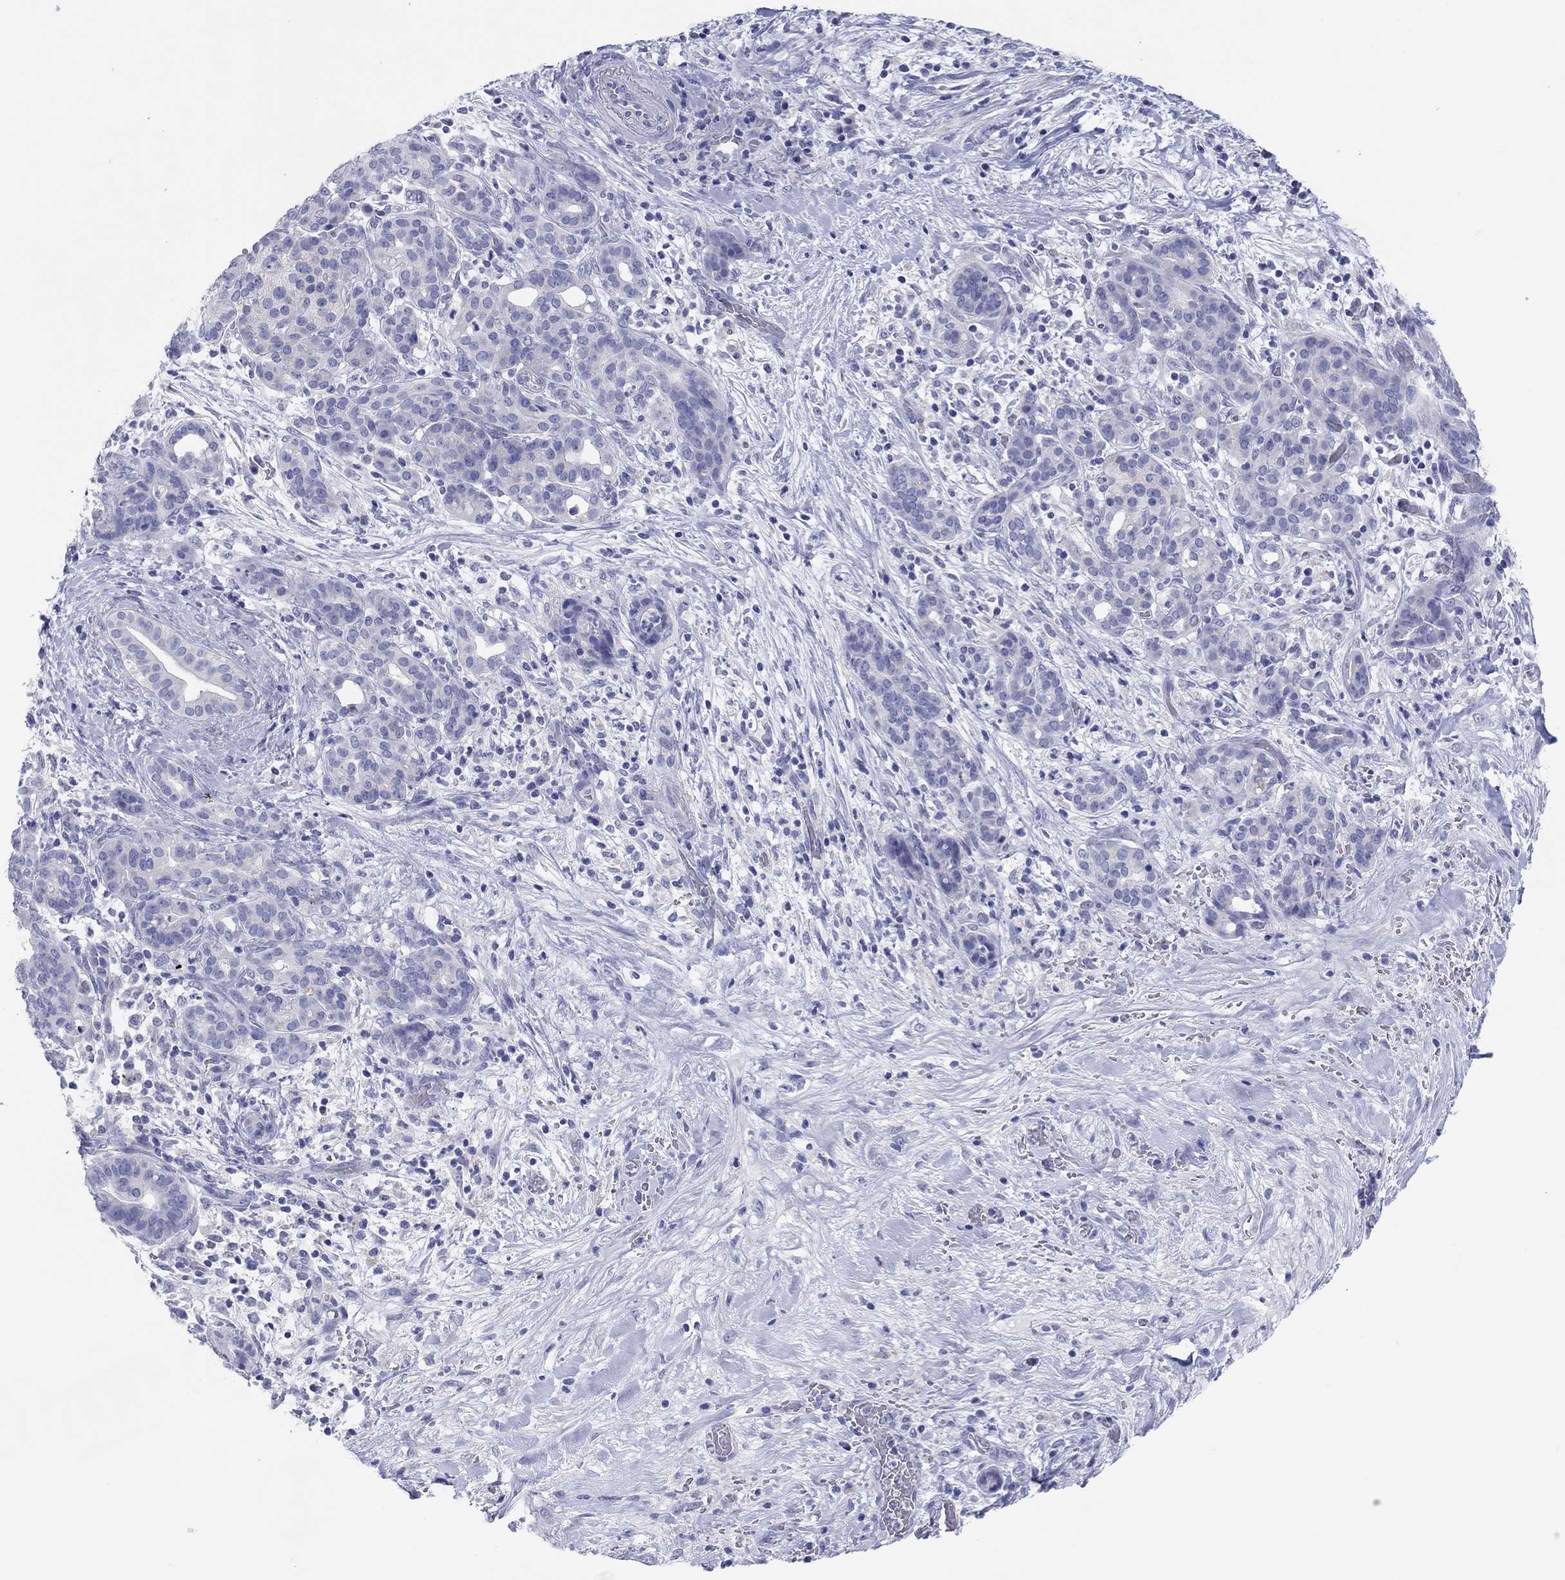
{"staining": {"intensity": "negative", "quantity": "none", "location": "none"}, "tissue": "pancreatic cancer", "cell_type": "Tumor cells", "image_type": "cancer", "snomed": [{"axis": "morphology", "description": "Adenocarcinoma, NOS"}, {"axis": "topography", "description": "Pancreas"}], "caption": "The immunohistochemistry (IHC) photomicrograph has no significant positivity in tumor cells of pancreatic adenocarcinoma tissue.", "gene": "ERICH3", "patient": {"sex": "male", "age": 44}}